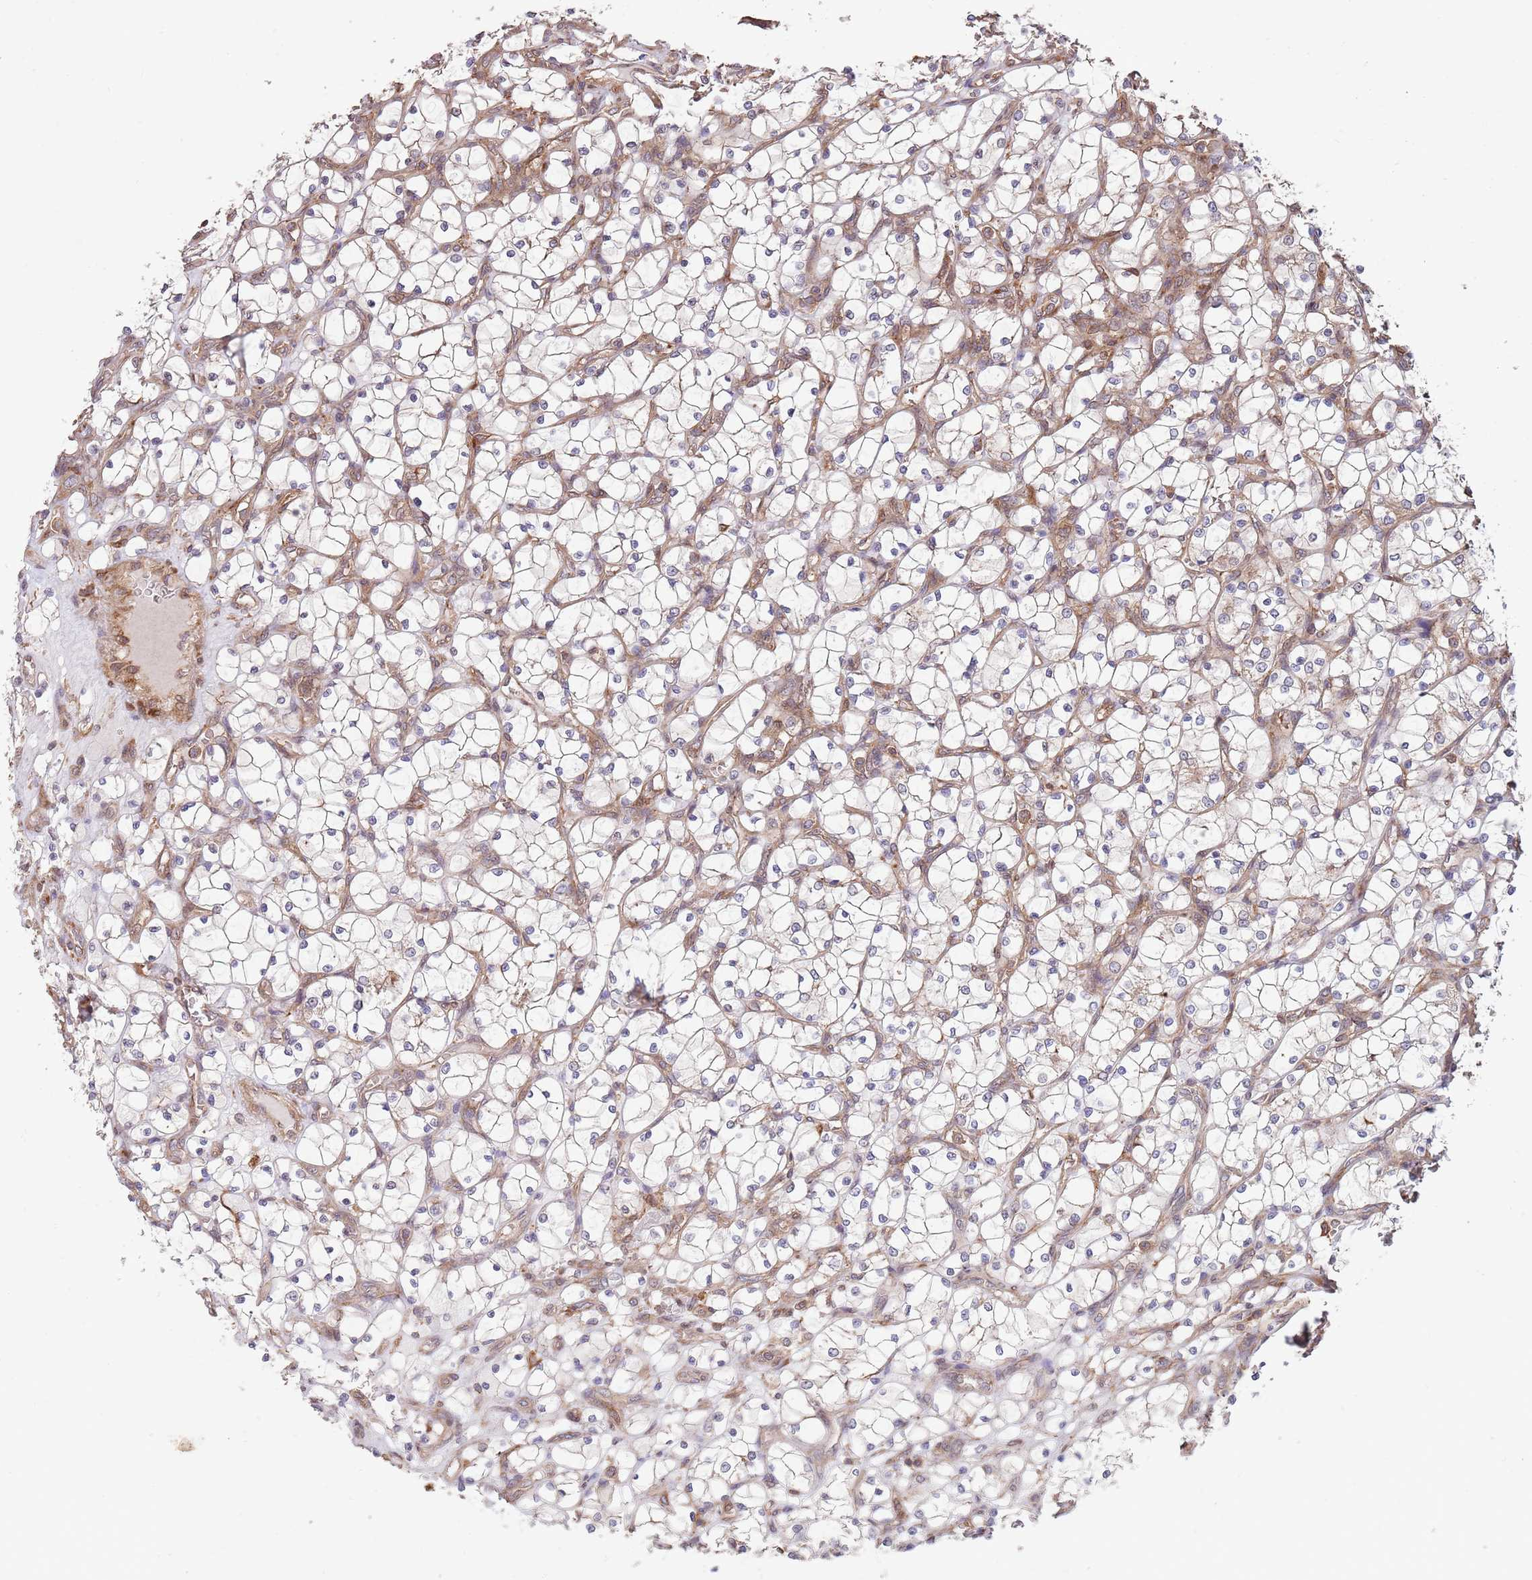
{"staining": {"intensity": "negative", "quantity": "none", "location": "none"}, "tissue": "renal cancer", "cell_type": "Tumor cells", "image_type": "cancer", "snomed": [{"axis": "morphology", "description": "Adenocarcinoma, NOS"}, {"axis": "topography", "description": "Kidney"}], "caption": "This photomicrograph is of renal cancer (adenocarcinoma) stained with immunohistochemistry to label a protein in brown with the nuclei are counter-stained blue. There is no positivity in tumor cells.", "gene": "RNF19B", "patient": {"sex": "female", "age": 69}}